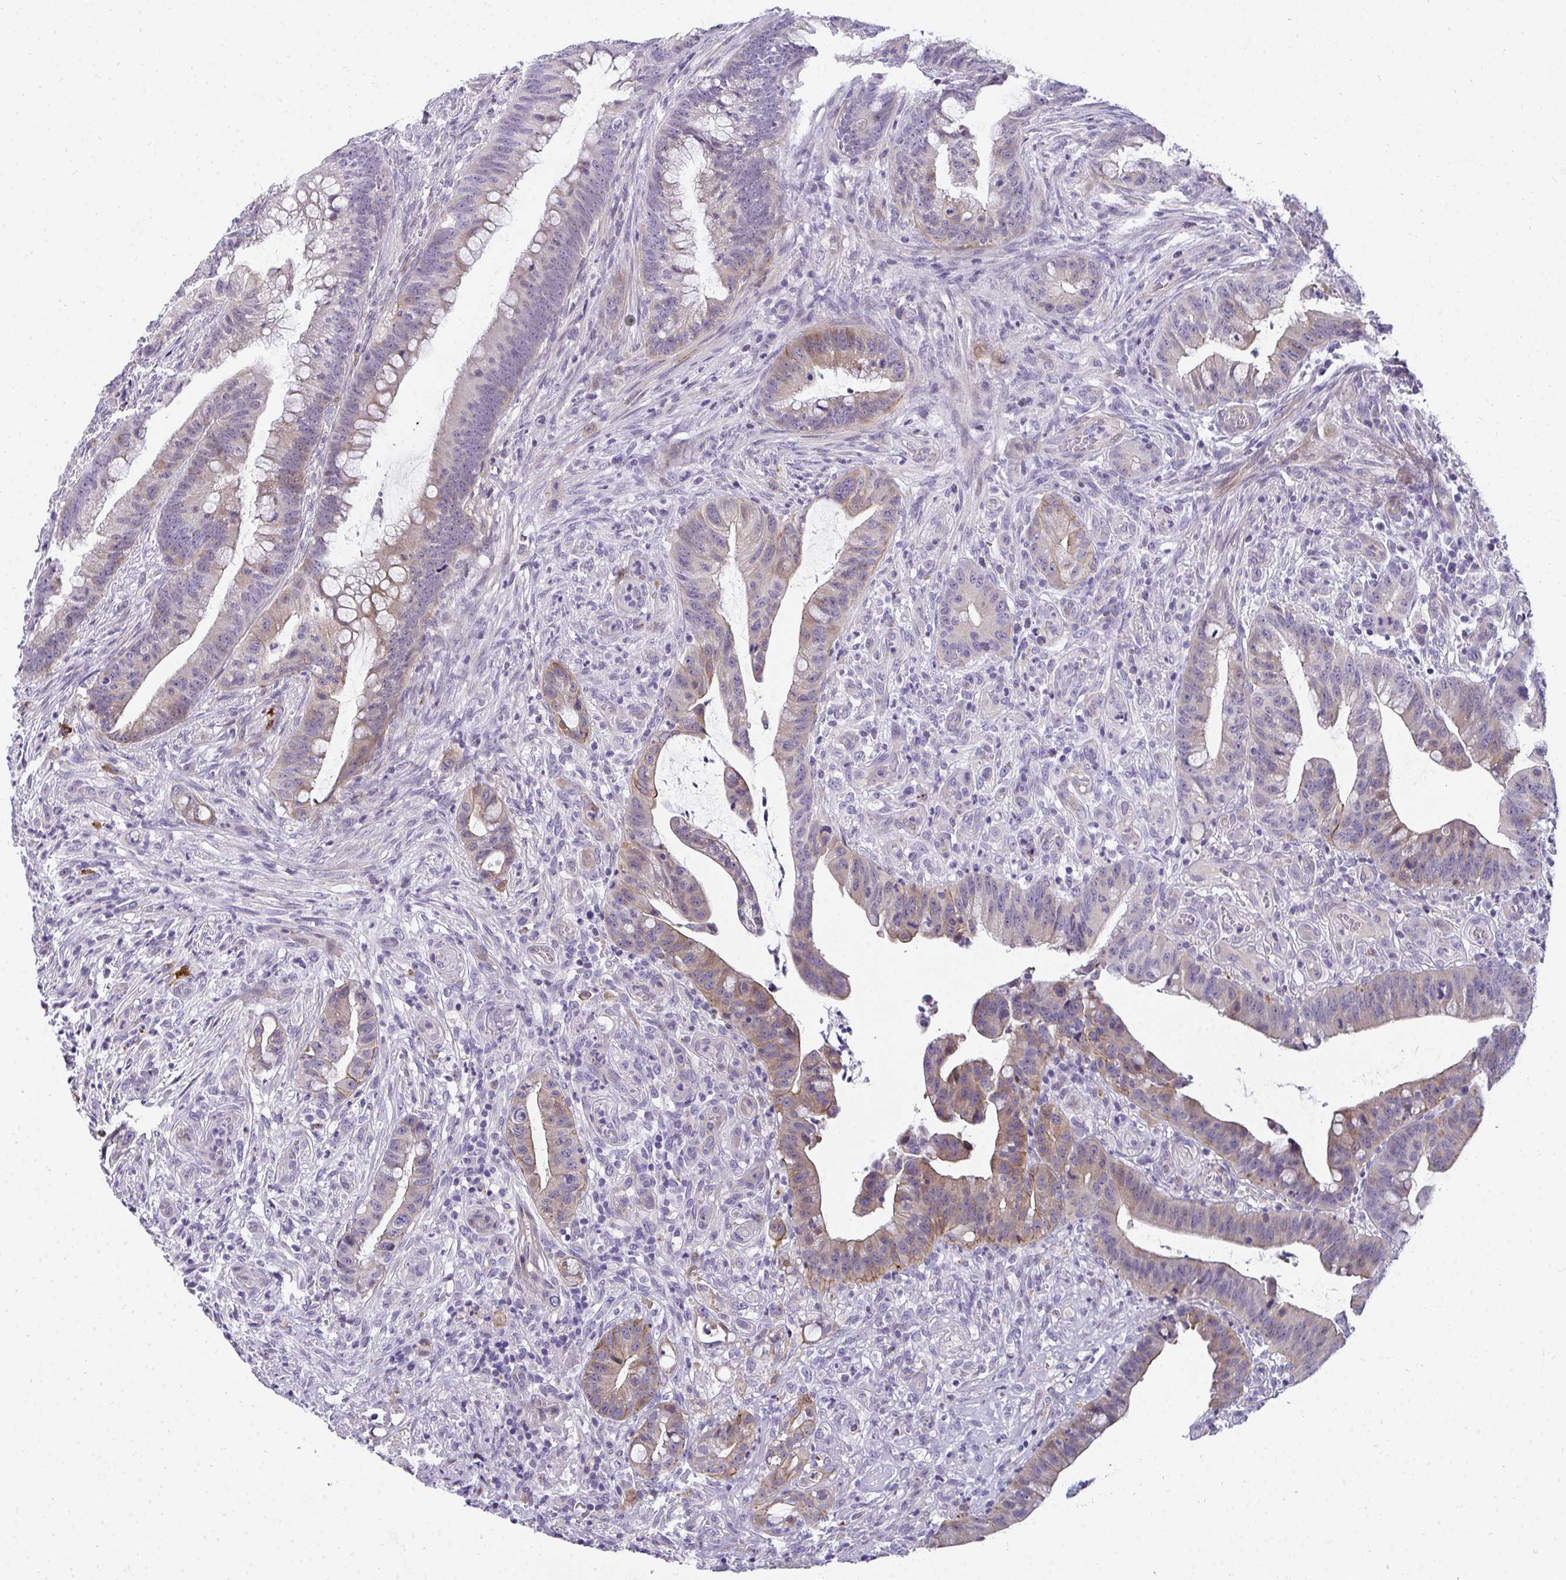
{"staining": {"intensity": "weak", "quantity": "<25%", "location": "cytoplasmic/membranous"}, "tissue": "colorectal cancer", "cell_type": "Tumor cells", "image_type": "cancer", "snomed": [{"axis": "morphology", "description": "Adenocarcinoma, NOS"}, {"axis": "topography", "description": "Colon"}], "caption": "High magnification brightfield microscopy of colorectal cancer (adenocarcinoma) stained with DAB (3,3'-diaminobenzidine) (brown) and counterstained with hematoxylin (blue): tumor cells show no significant staining.", "gene": "AK5", "patient": {"sex": "male", "age": 62}}